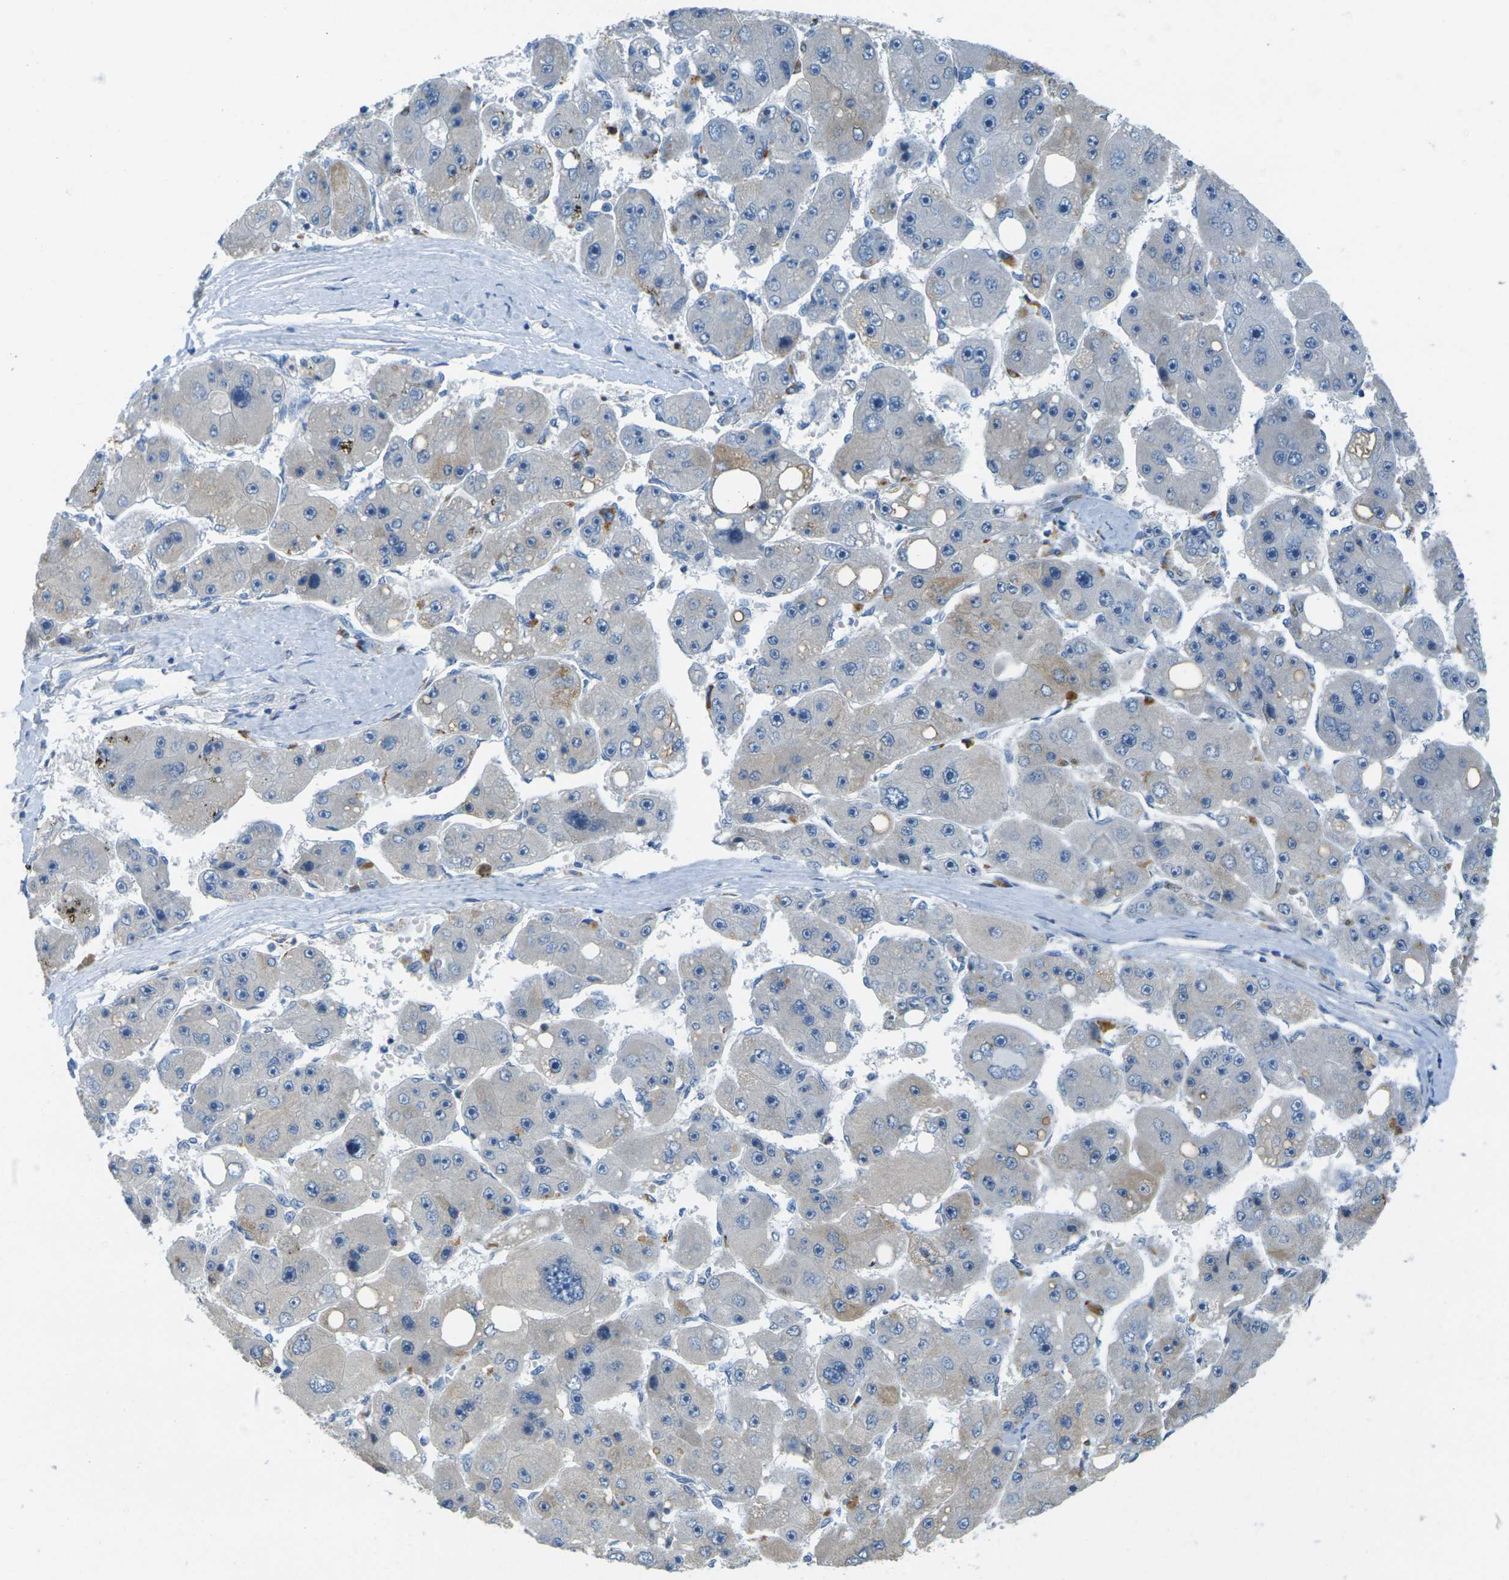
{"staining": {"intensity": "negative", "quantity": "none", "location": "none"}, "tissue": "liver cancer", "cell_type": "Tumor cells", "image_type": "cancer", "snomed": [{"axis": "morphology", "description": "Carcinoma, Hepatocellular, NOS"}, {"axis": "topography", "description": "Liver"}], "caption": "Tumor cells show no significant protein positivity in liver hepatocellular carcinoma.", "gene": "CYP2C8", "patient": {"sex": "female", "age": 61}}